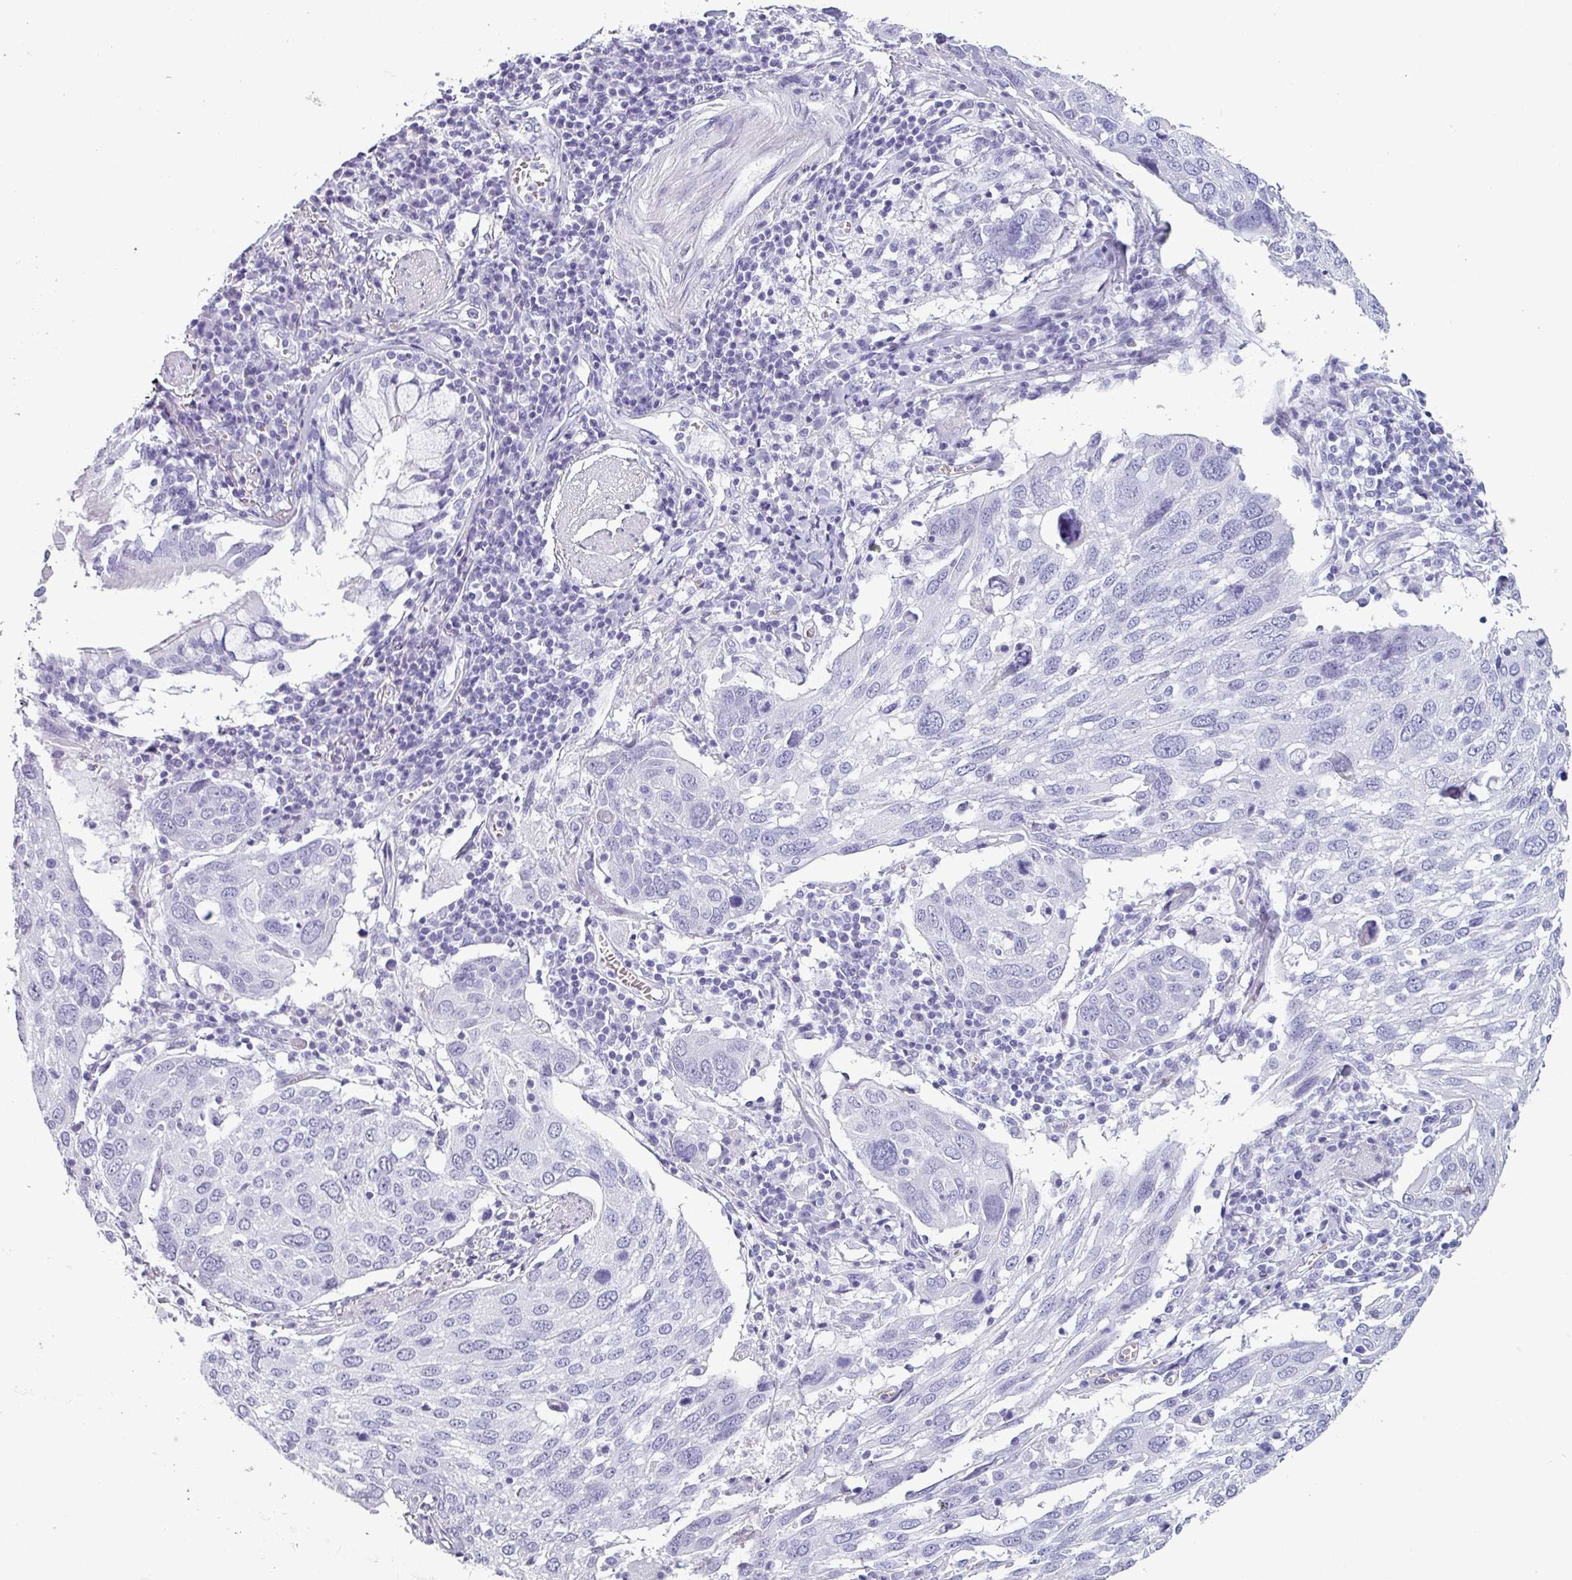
{"staining": {"intensity": "negative", "quantity": "none", "location": "none"}, "tissue": "lung cancer", "cell_type": "Tumor cells", "image_type": "cancer", "snomed": [{"axis": "morphology", "description": "Squamous cell carcinoma, NOS"}, {"axis": "topography", "description": "Lung"}], "caption": "Micrograph shows no protein expression in tumor cells of lung squamous cell carcinoma tissue.", "gene": "CRYBB2", "patient": {"sex": "male", "age": 65}}